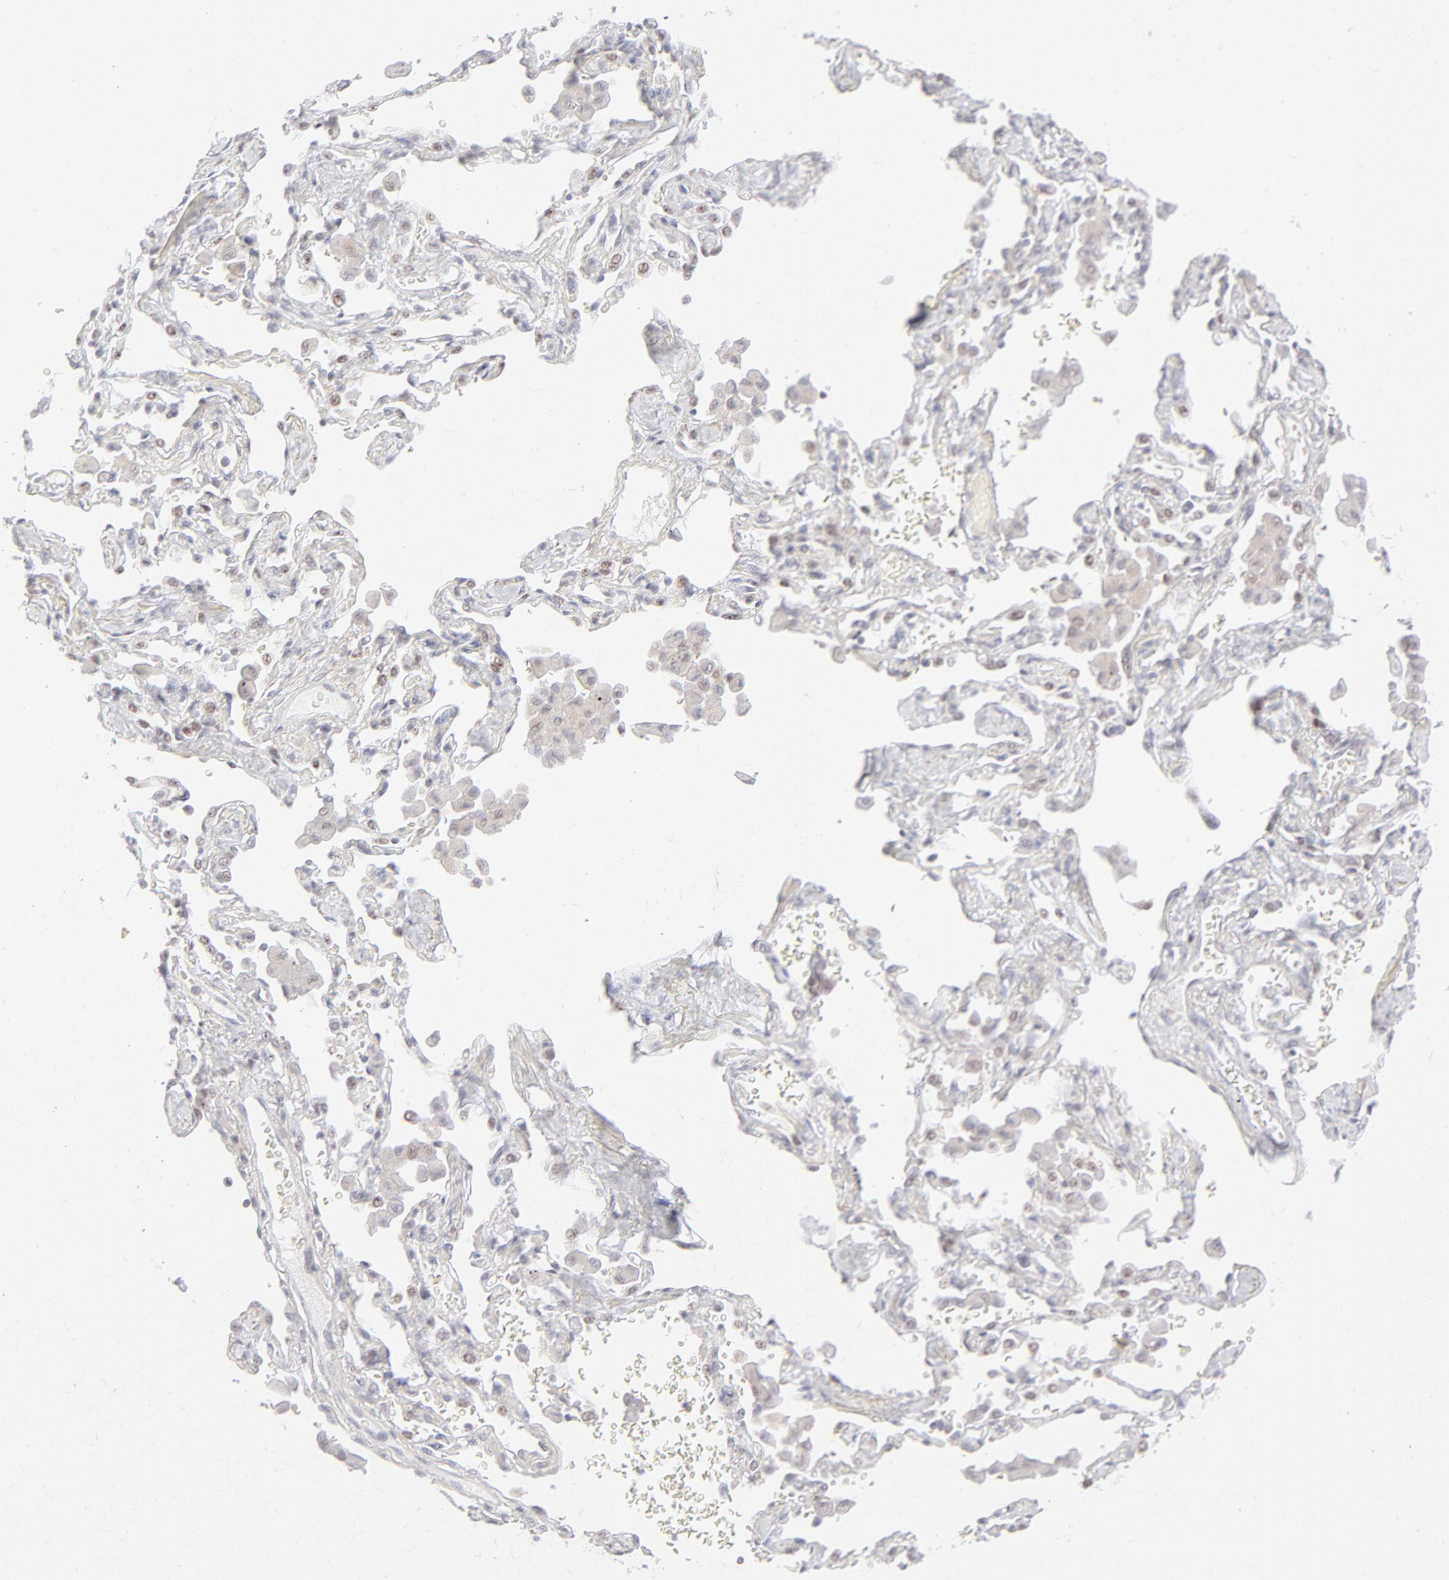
{"staining": {"intensity": "weak", "quantity": "25%-75%", "location": "cytoplasmic/membranous,nuclear"}, "tissue": "lung cancer", "cell_type": "Tumor cells", "image_type": "cancer", "snomed": [{"axis": "morphology", "description": "Adenocarcinoma, NOS"}, {"axis": "topography", "description": "Lung"}], "caption": "Adenocarcinoma (lung) stained with a protein marker shows weak staining in tumor cells.", "gene": "PRKCB", "patient": {"sex": "female", "age": 64}}